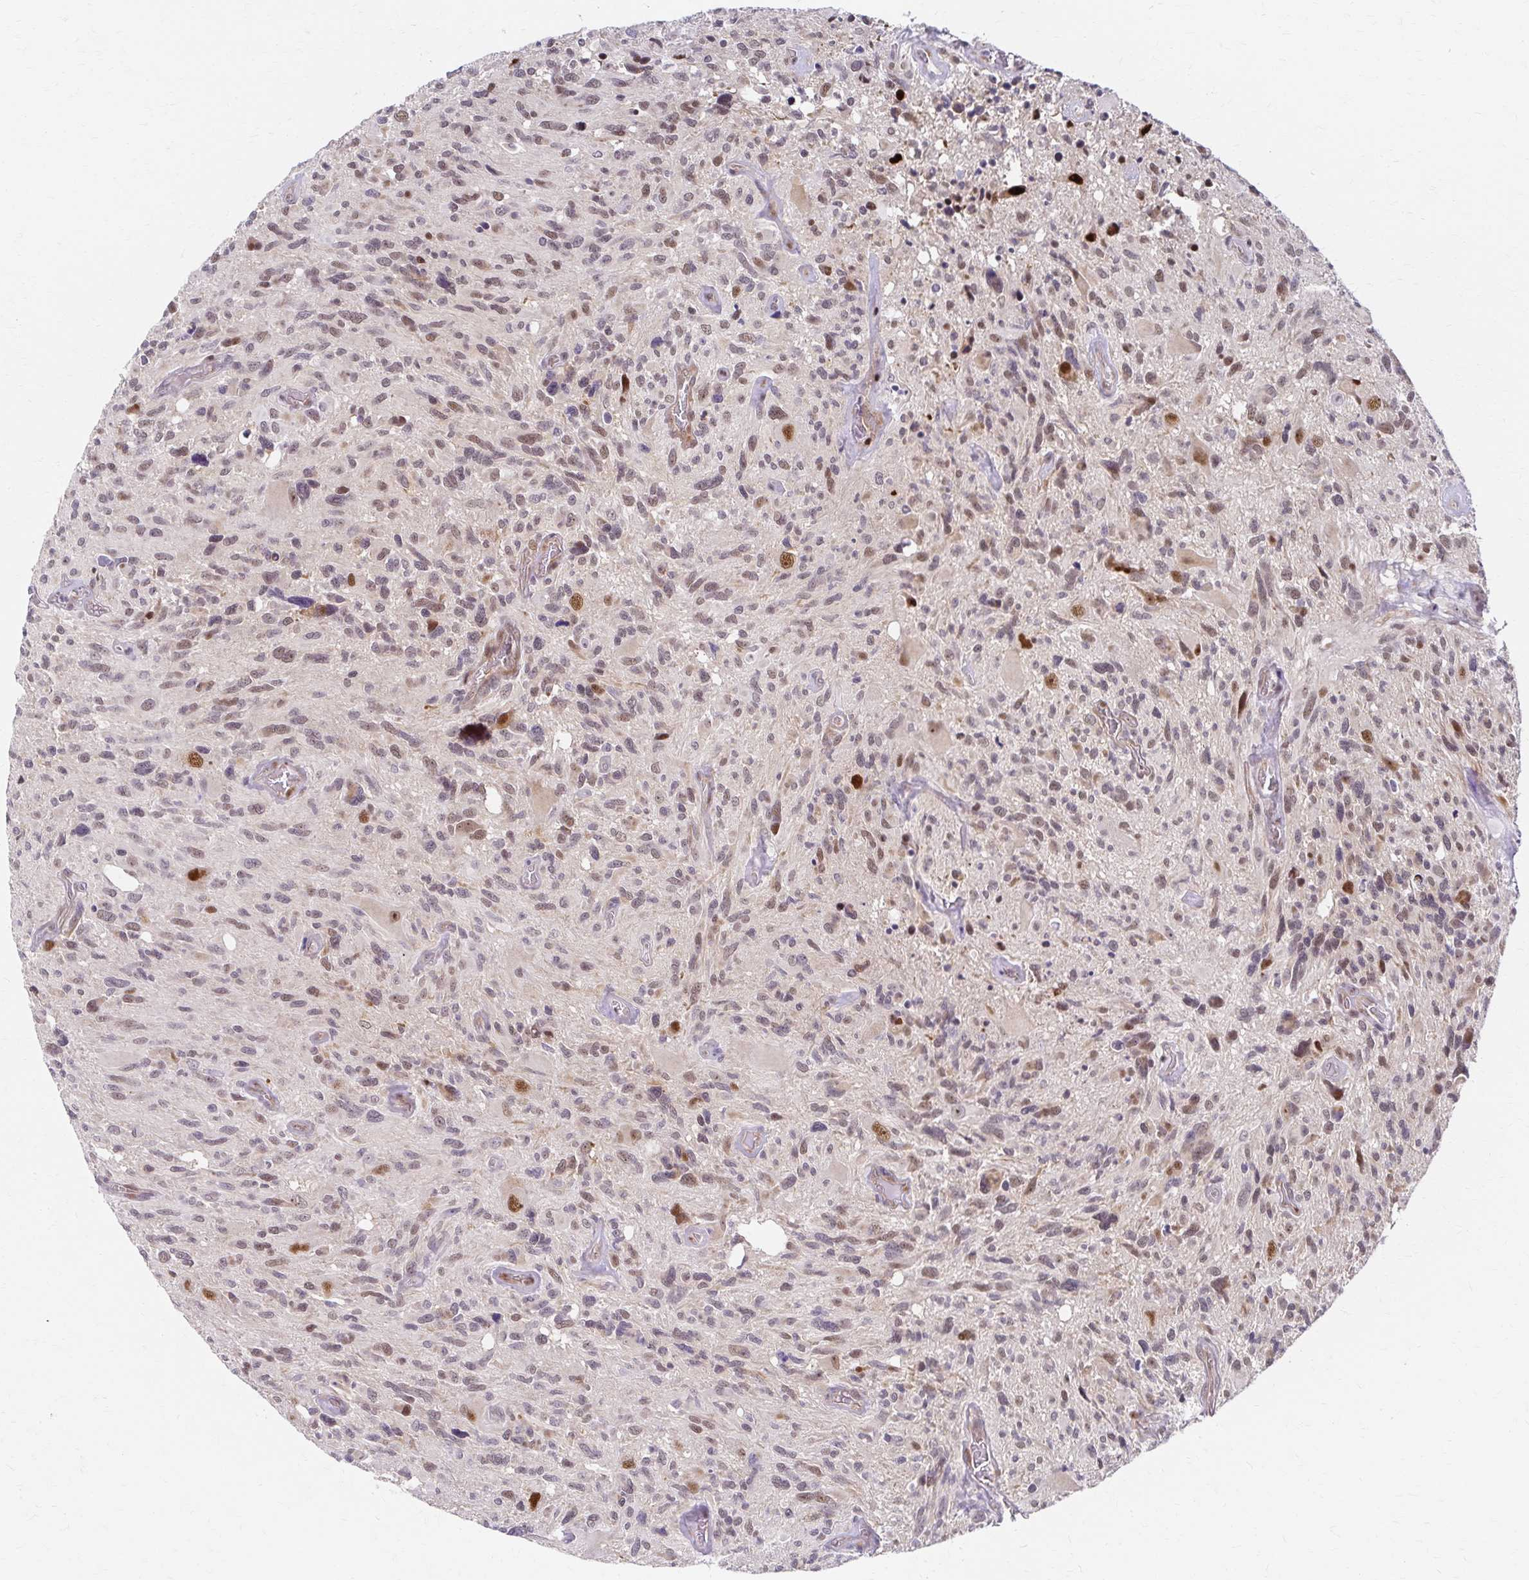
{"staining": {"intensity": "moderate", "quantity": "25%-75%", "location": "nuclear"}, "tissue": "glioma", "cell_type": "Tumor cells", "image_type": "cancer", "snomed": [{"axis": "morphology", "description": "Glioma, malignant, High grade"}, {"axis": "topography", "description": "Brain"}], "caption": "Protein analysis of glioma tissue demonstrates moderate nuclear staining in about 25%-75% of tumor cells. (DAB = brown stain, brightfield microscopy at high magnification).", "gene": "PSMD7", "patient": {"sex": "male", "age": 49}}